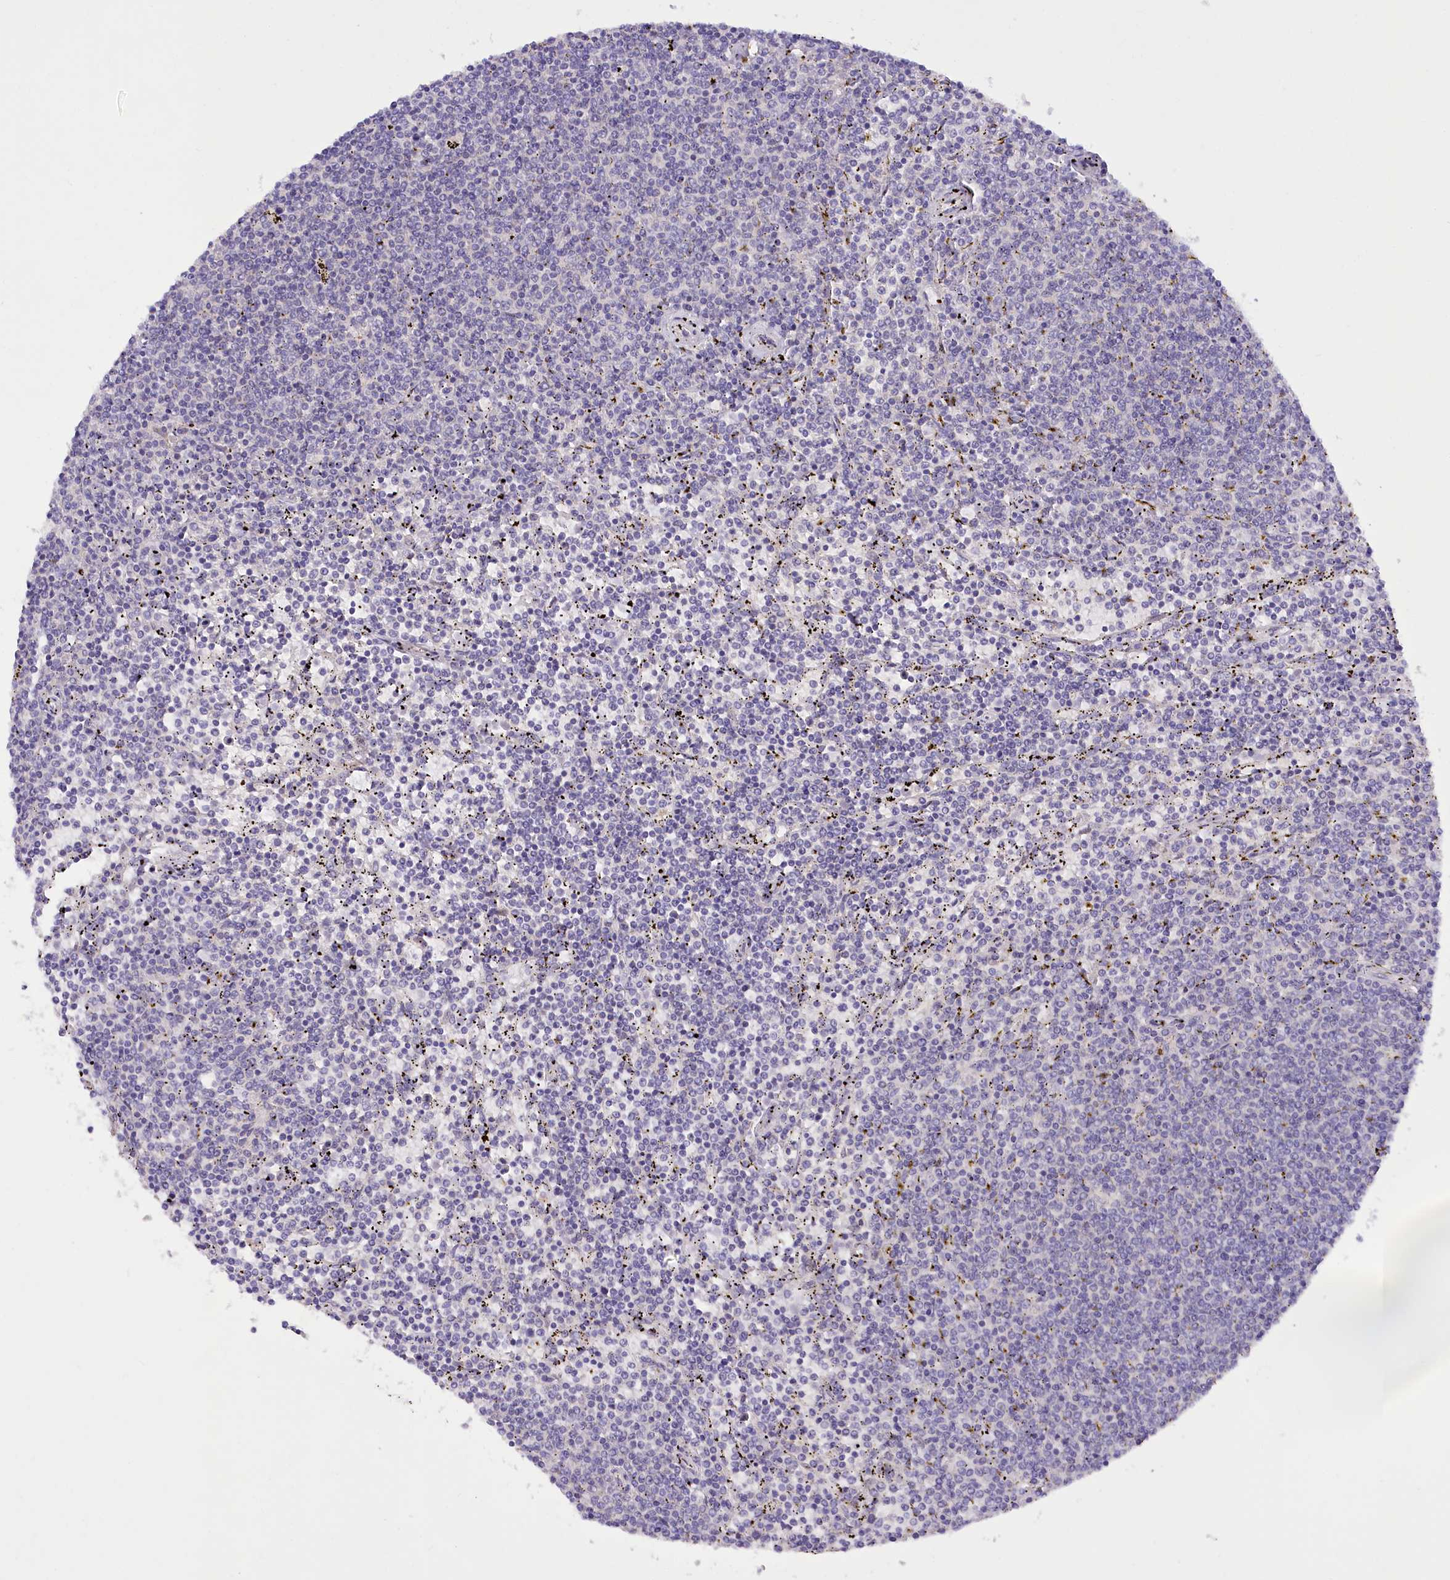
{"staining": {"intensity": "negative", "quantity": "none", "location": "none"}, "tissue": "lymphoma", "cell_type": "Tumor cells", "image_type": "cancer", "snomed": [{"axis": "morphology", "description": "Malignant lymphoma, non-Hodgkin's type, Low grade"}, {"axis": "topography", "description": "Spleen"}], "caption": "Protein analysis of malignant lymphoma, non-Hodgkin's type (low-grade) reveals no significant positivity in tumor cells. (DAB immunohistochemistry, high magnification).", "gene": "DCUN1D1", "patient": {"sex": "female", "age": 50}}